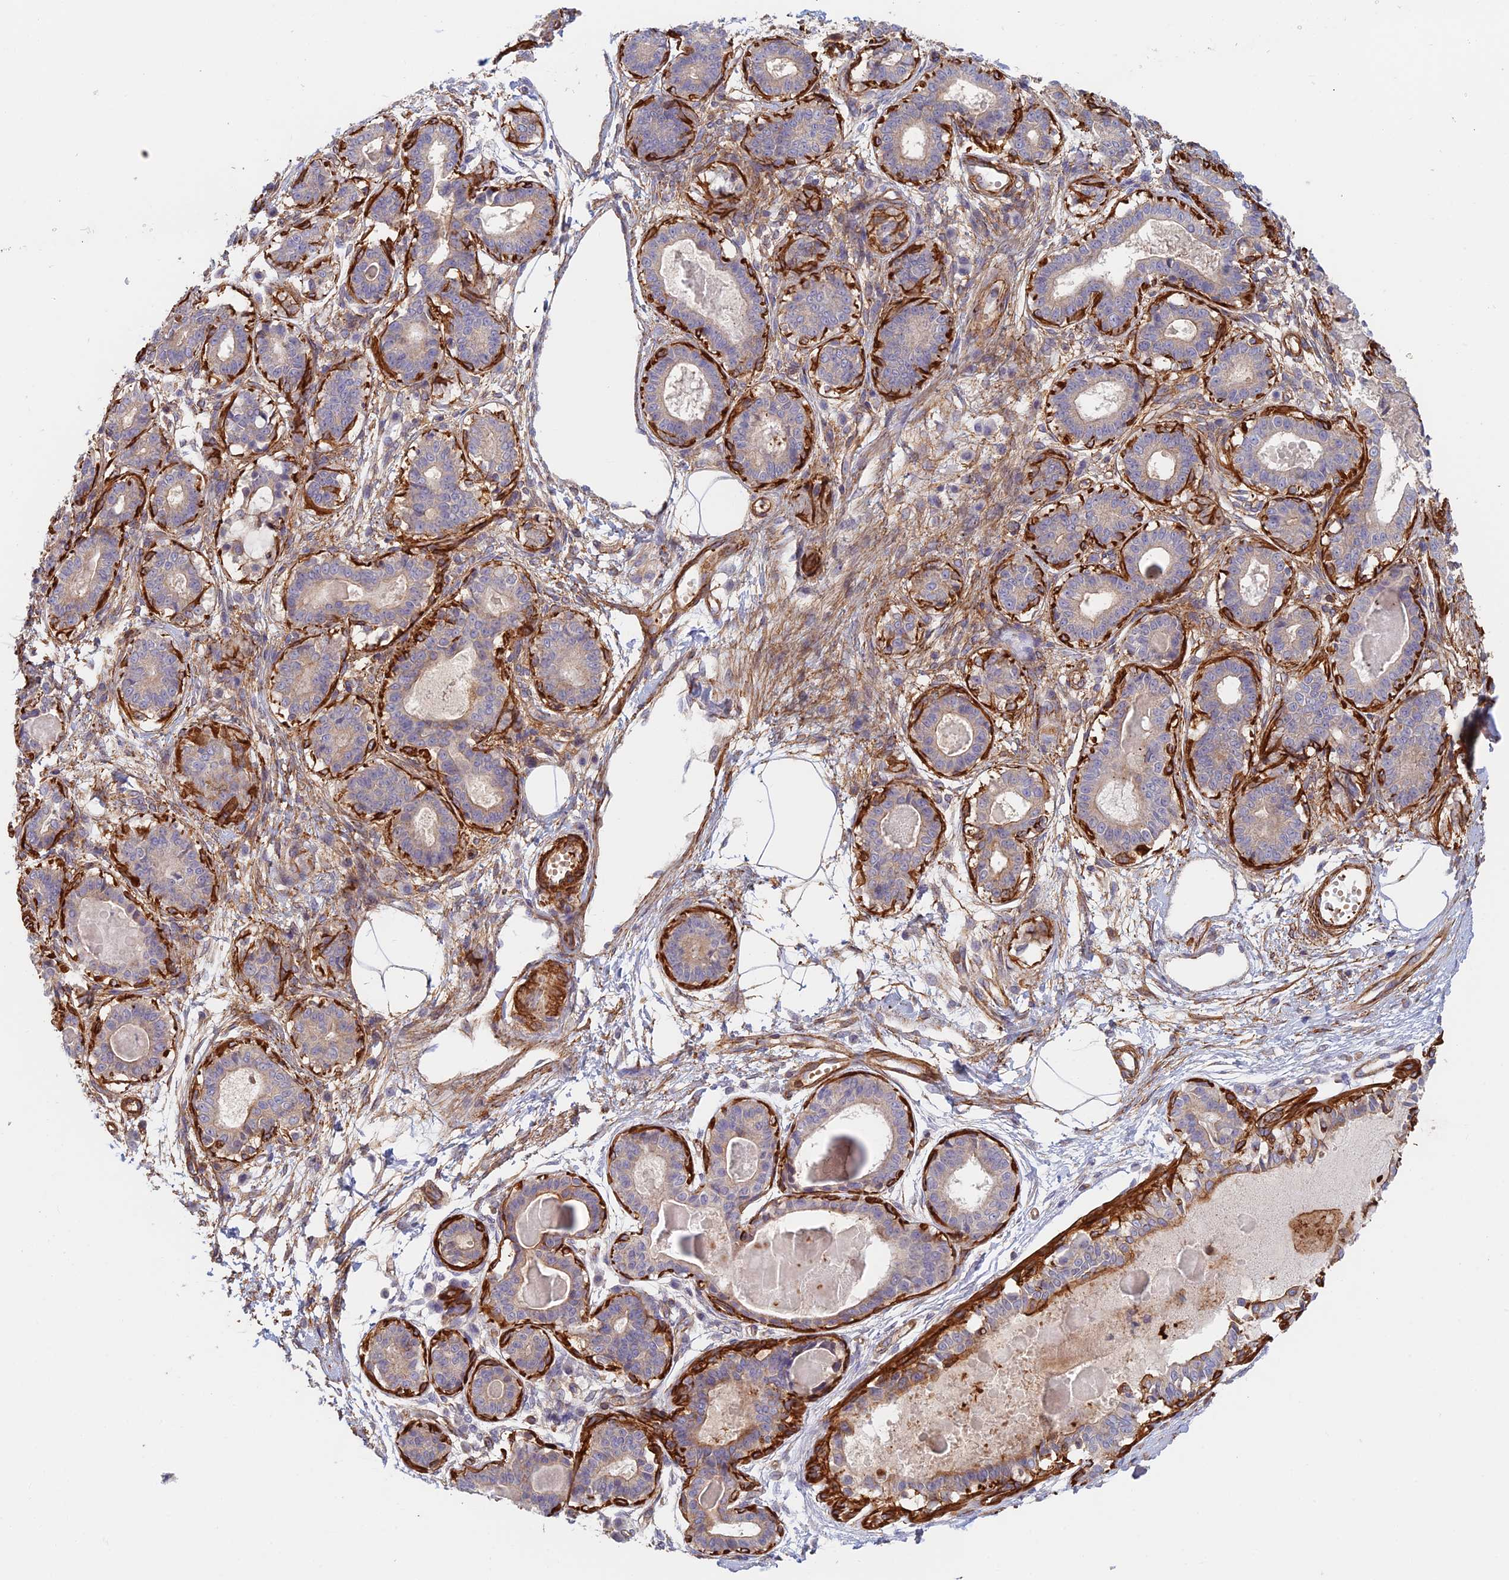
{"staining": {"intensity": "negative", "quantity": "none", "location": "none"}, "tissue": "breast", "cell_type": "Adipocytes", "image_type": "normal", "snomed": [{"axis": "morphology", "description": "Normal tissue, NOS"}, {"axis": "topography", "description": "Breast"}], "caption": "There is no significant positivity in adipocytes of breast. (DAB IHC, high magnification).", "gene": "PAK4", "patient": {"sex": "female", "age": 45}}